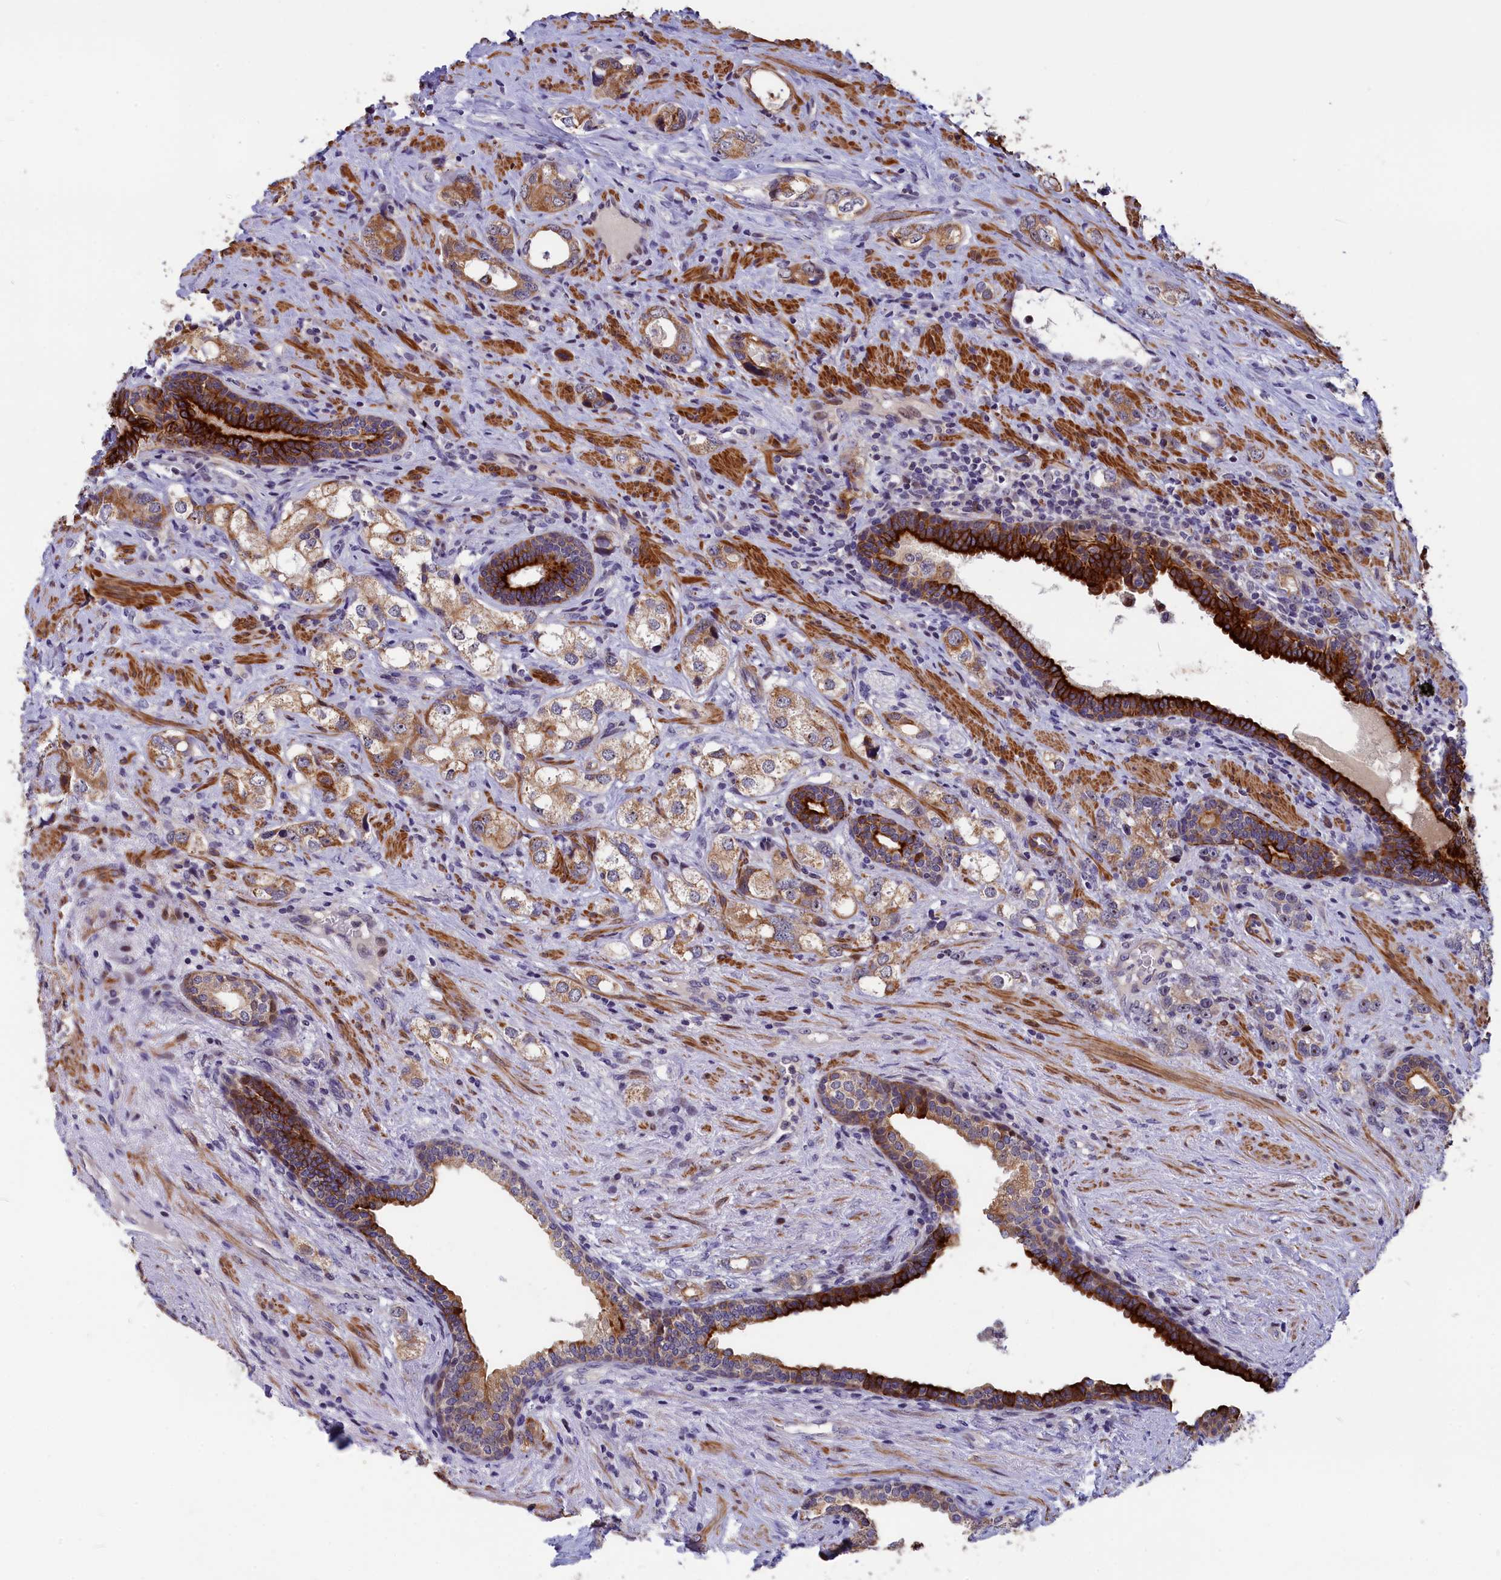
{"staining": {"intensity": "moderate", "quantity": ">75%", "location": "cytoplasmic/membranous"}, "tissue": "prostate cancer", "cell_type": "Tumor cells", "image_type": "cancer", "snomed": [{"axis": "morphology", "description": "Adenocarcinoma, High grade"}, {"axis": "topography", "description": "Prostate"}], "caption": "Immunohistochemical staining of prostate cancer (high-grade adenocarcinoma) reveals moderate cytoplasmic/membranous protein expression in approximately >75% of tumor cells. (Brightfield microscopy of DAB IHC at high magnification).", "gene": "ANKRD34B", "patient": {"sex": "male", "age": 63}}